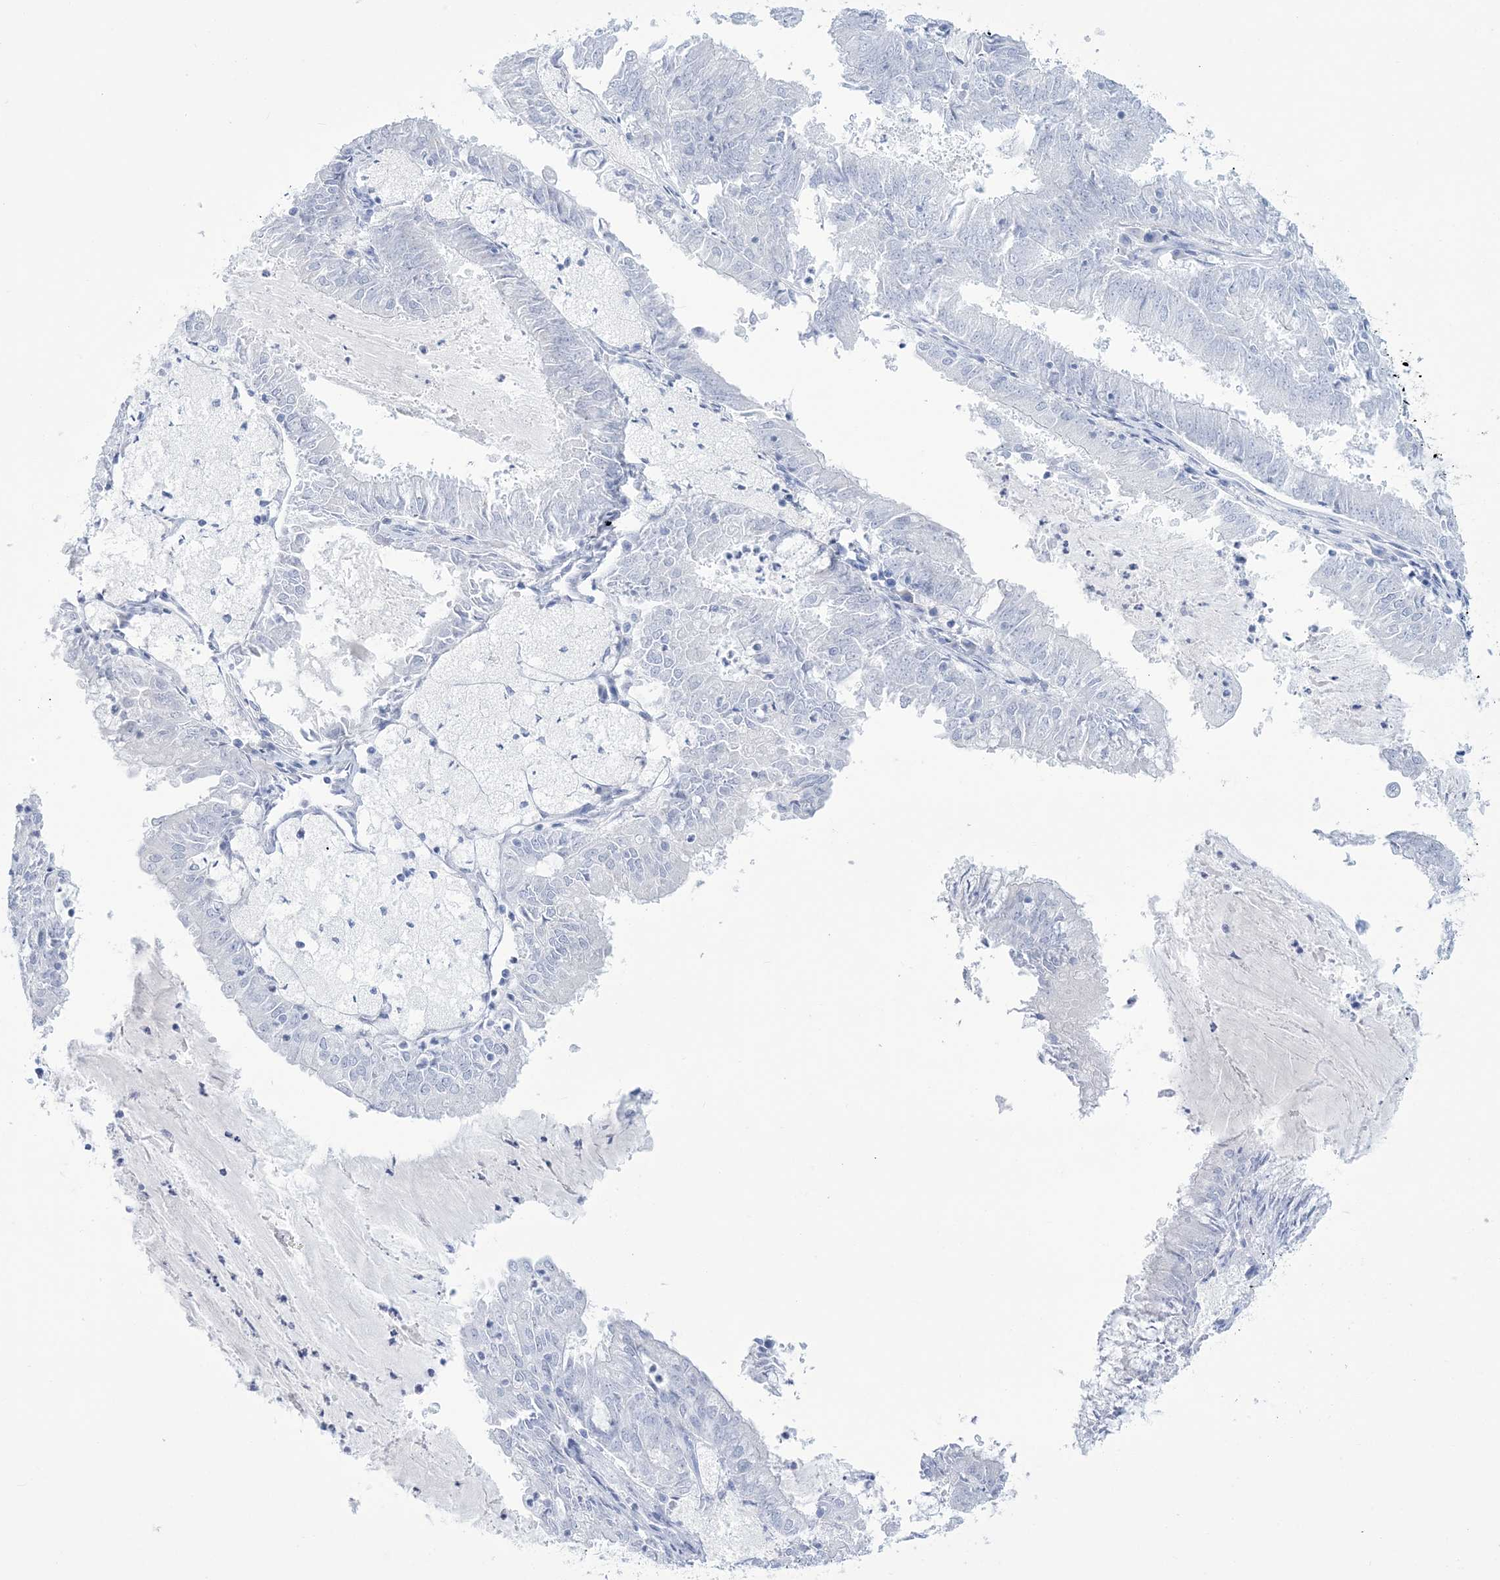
{"staining": {"intensity": "negative", "quantity": "none", "location": "none"}, "tissue": "endometrial cancer", "cell_type": "Tumor cells", "image_type": "cancer", "snomed": [{"axis": "morphology", "description": "Adenocarcinoma, NOS"}, {"axis": "topography", "description": "Endometrium"}], "caption": "Immunohistochemical staining of human adenocarcinoma (endometrial) shows no significant positivity in tumor cells.", "gene": "RBP2", "patient": {"sex": "female", "age": 57}}